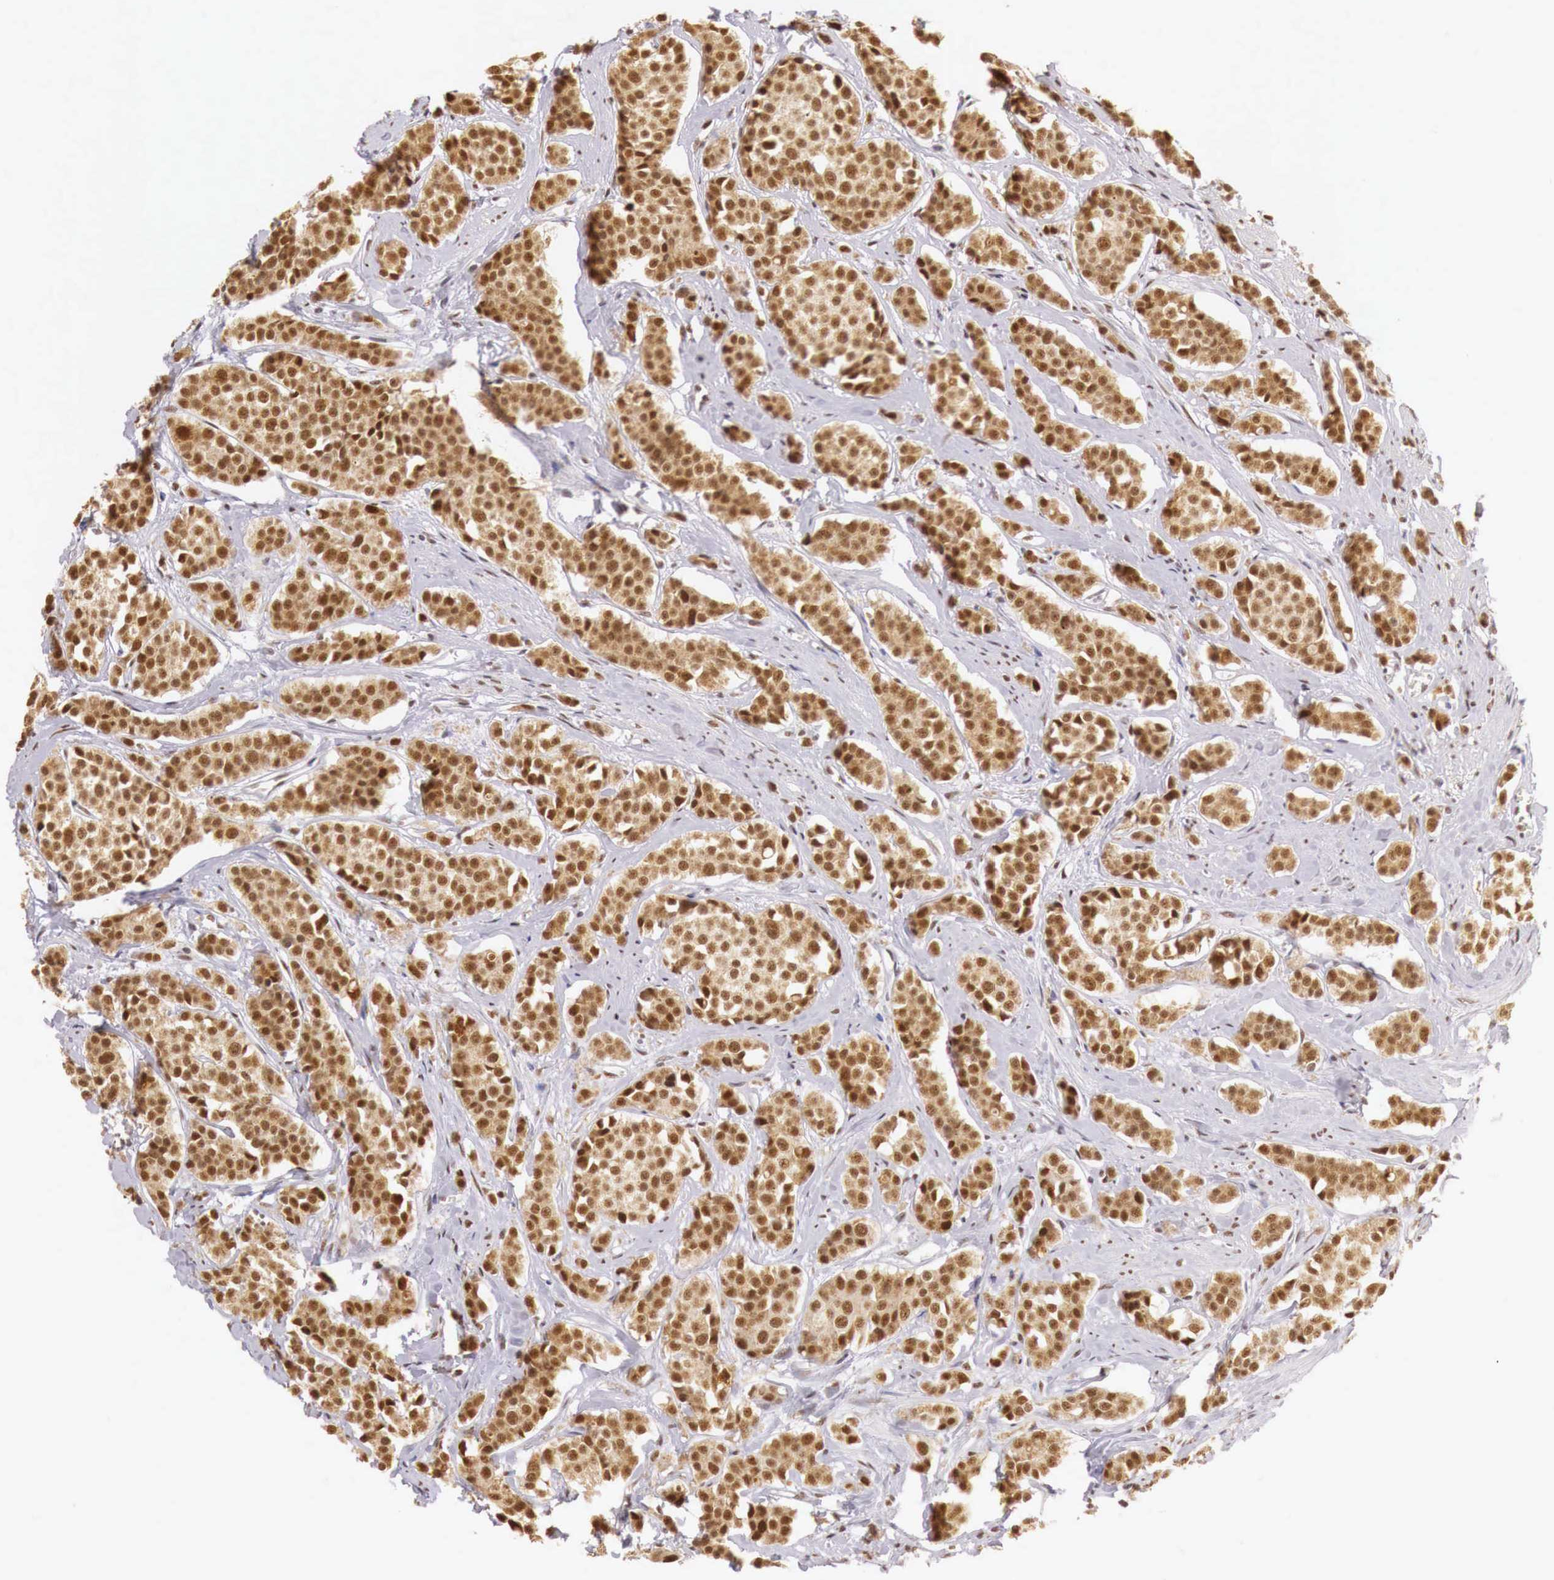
{"staining": {"intensity": "moderate", "quantity": ">75%", "location": "cytoplasmic/membranous,nuclear"}, "tissue": "carcinoid", "cell_type": "Tumor cells", "image_type": "cancer", "snomed": [{"axis": "morphology", "description": "Carcinoid, malignant, NOS"}, {"axis": "topography", "description": "Small intestine"}], "caption": "Malignant carcinoid tissue shows moderate cytoplasmic/membranous and nuclear positivity in approximately >75% of tumor cells, visualized by immunohistochemistry.", "gene": "GPKOW", "patient": {"sex": "male", "age": 60}}